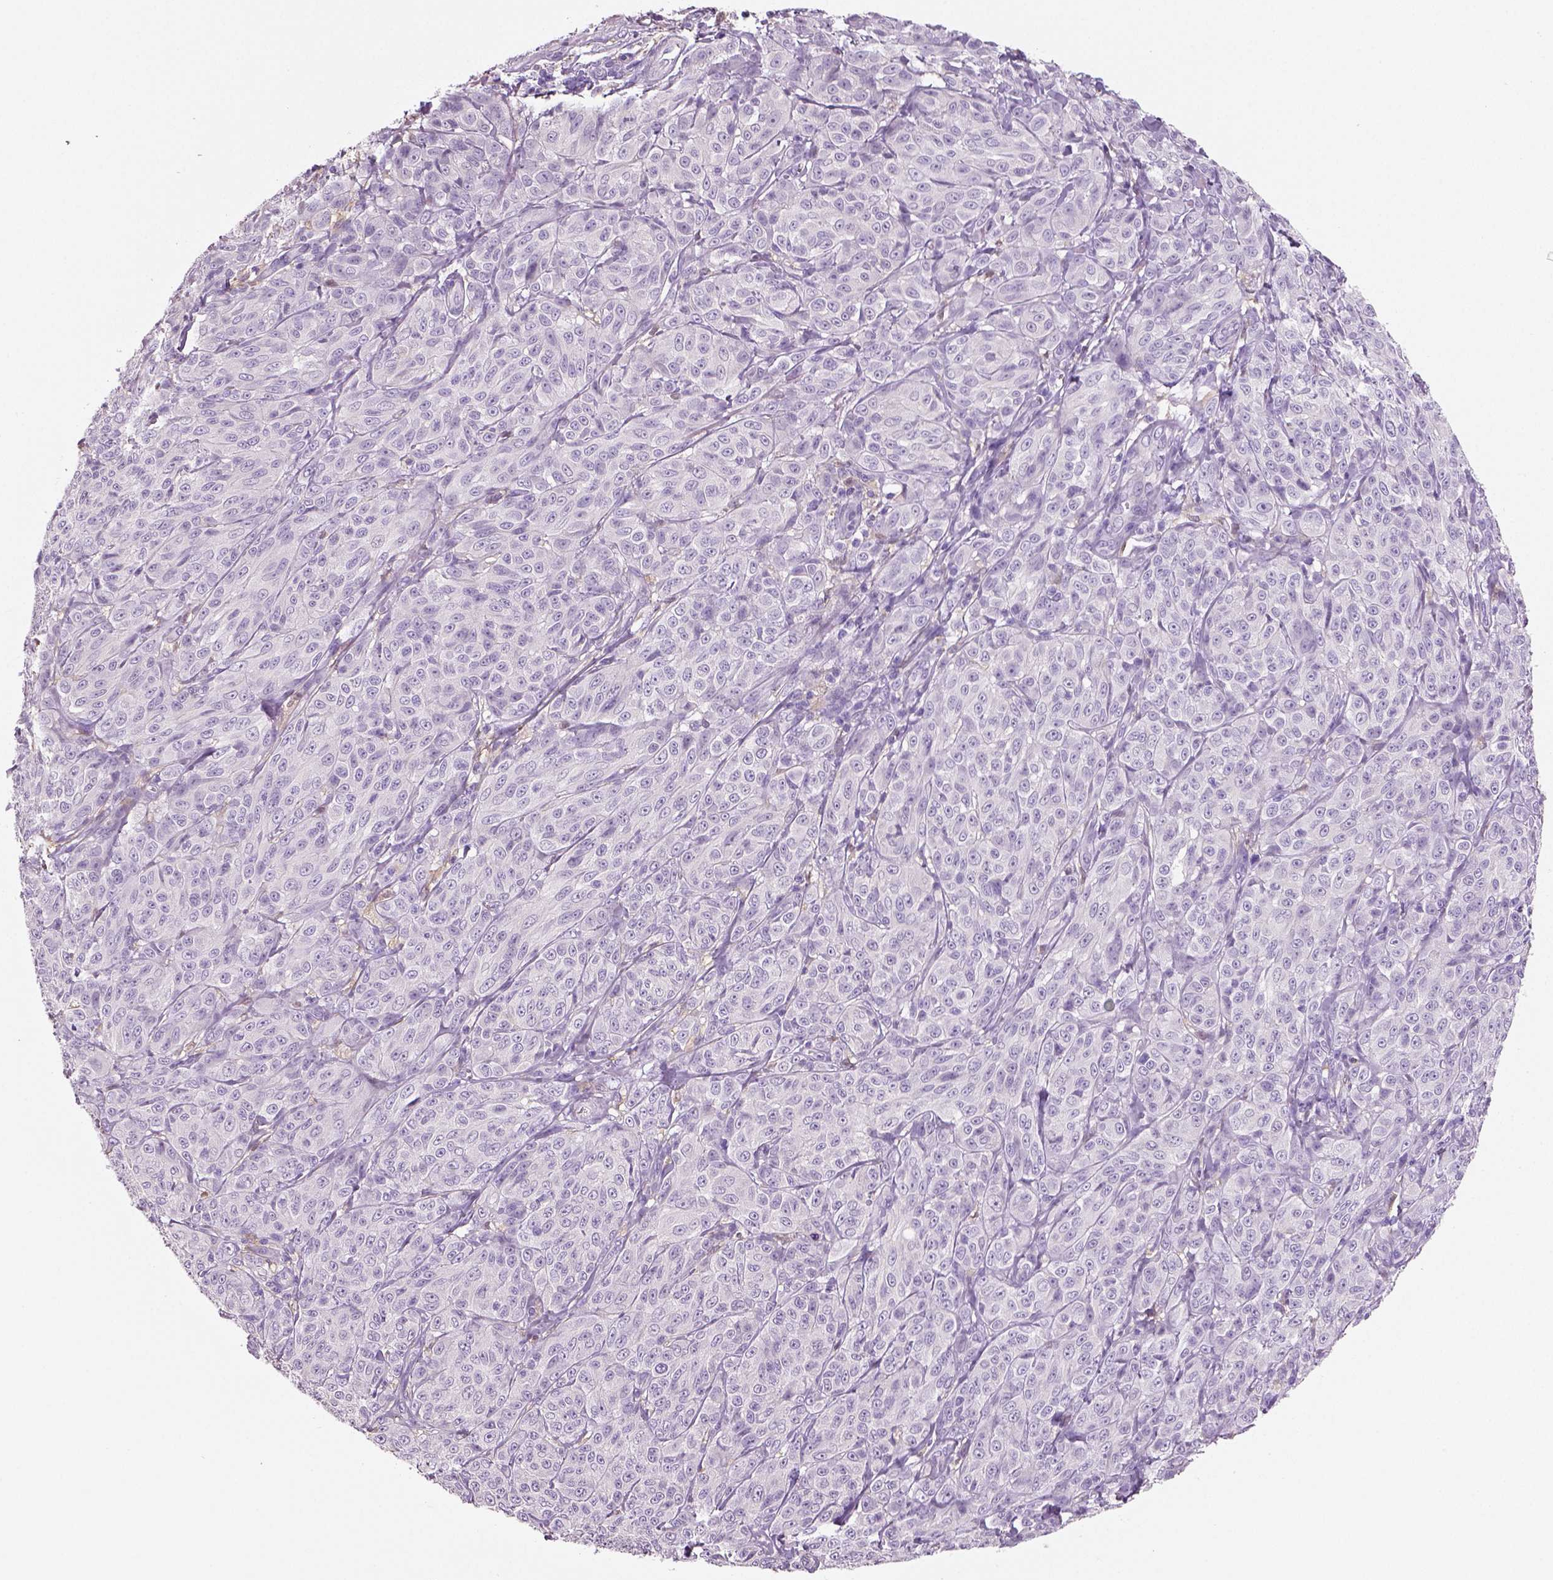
{"staining": {"intensity": "negative", "quantity": "none", "location": "none"}, "tissue": "melanoma", "cell_type": "Tumor cells", "image_type": "cancer", "snomed": [{"axis": "morphology", "description": "Malignant melanoma, NOS"}, {"axis": "topography", "description": "Skin"}], "caption": "An immunohistochemistry micrograph of melanoma is shown. There is no staining in tumor cells of melanoma.", "gene": "NECAB2", "patient": {"sex": "male", "age": 89}}